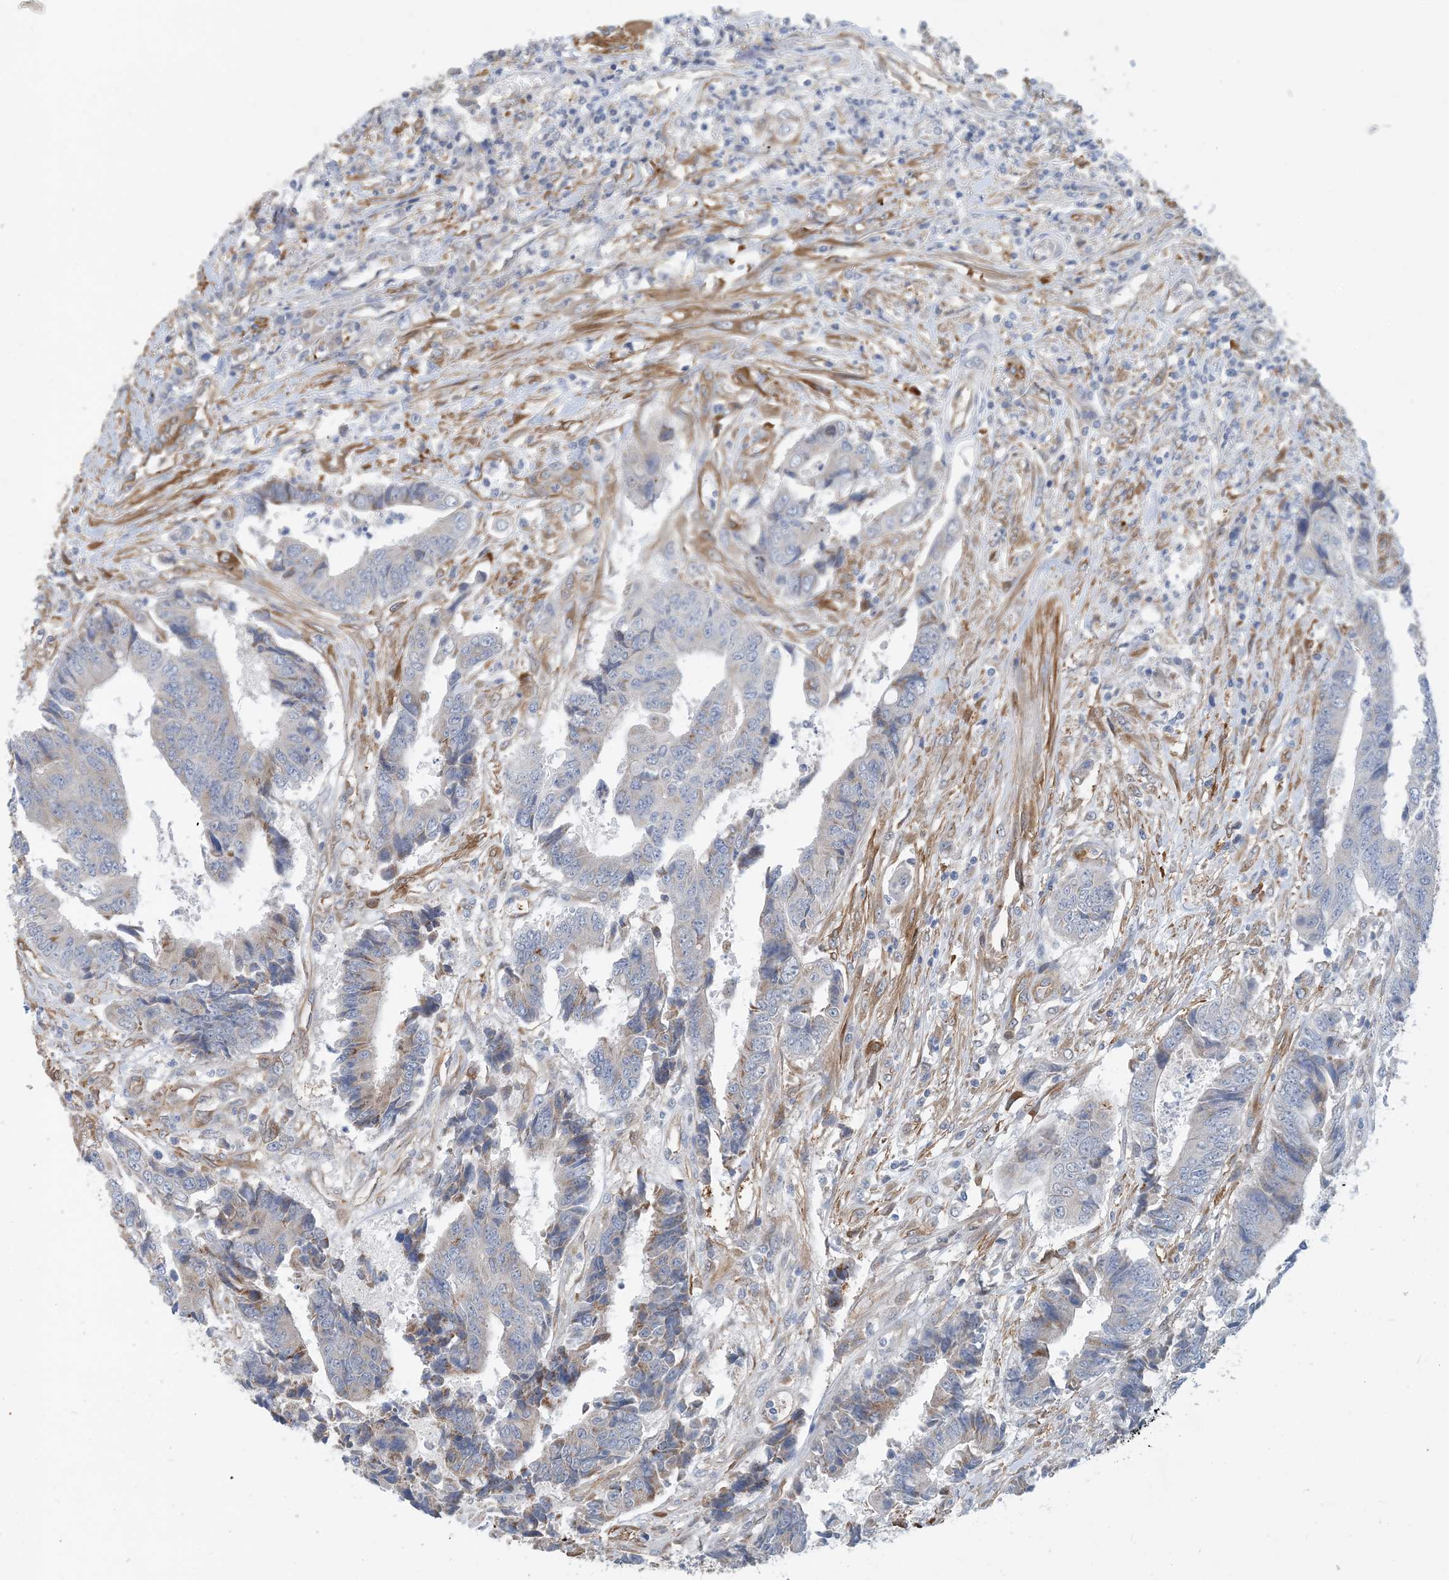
{"staining": {"intensity": "weak", "quantity": "<25%", "location": "cytoplasmic/membranous"}, "tissue": "colorectal cancer", "cell_type": "Tumor cells", "image_type": "cancer", "snomed": [{"axis": "morphology", "description": "Adenocarcinoma, NOS"}, {"axis": "topography", "description": "Rectum"}], "caption": "A histopathology image of human colorectal cancer (adenocarcinoma) is negative for staining in tumor cells.", "gene": "EIF2A", "patient": {"sex": "male", "age": 84}}